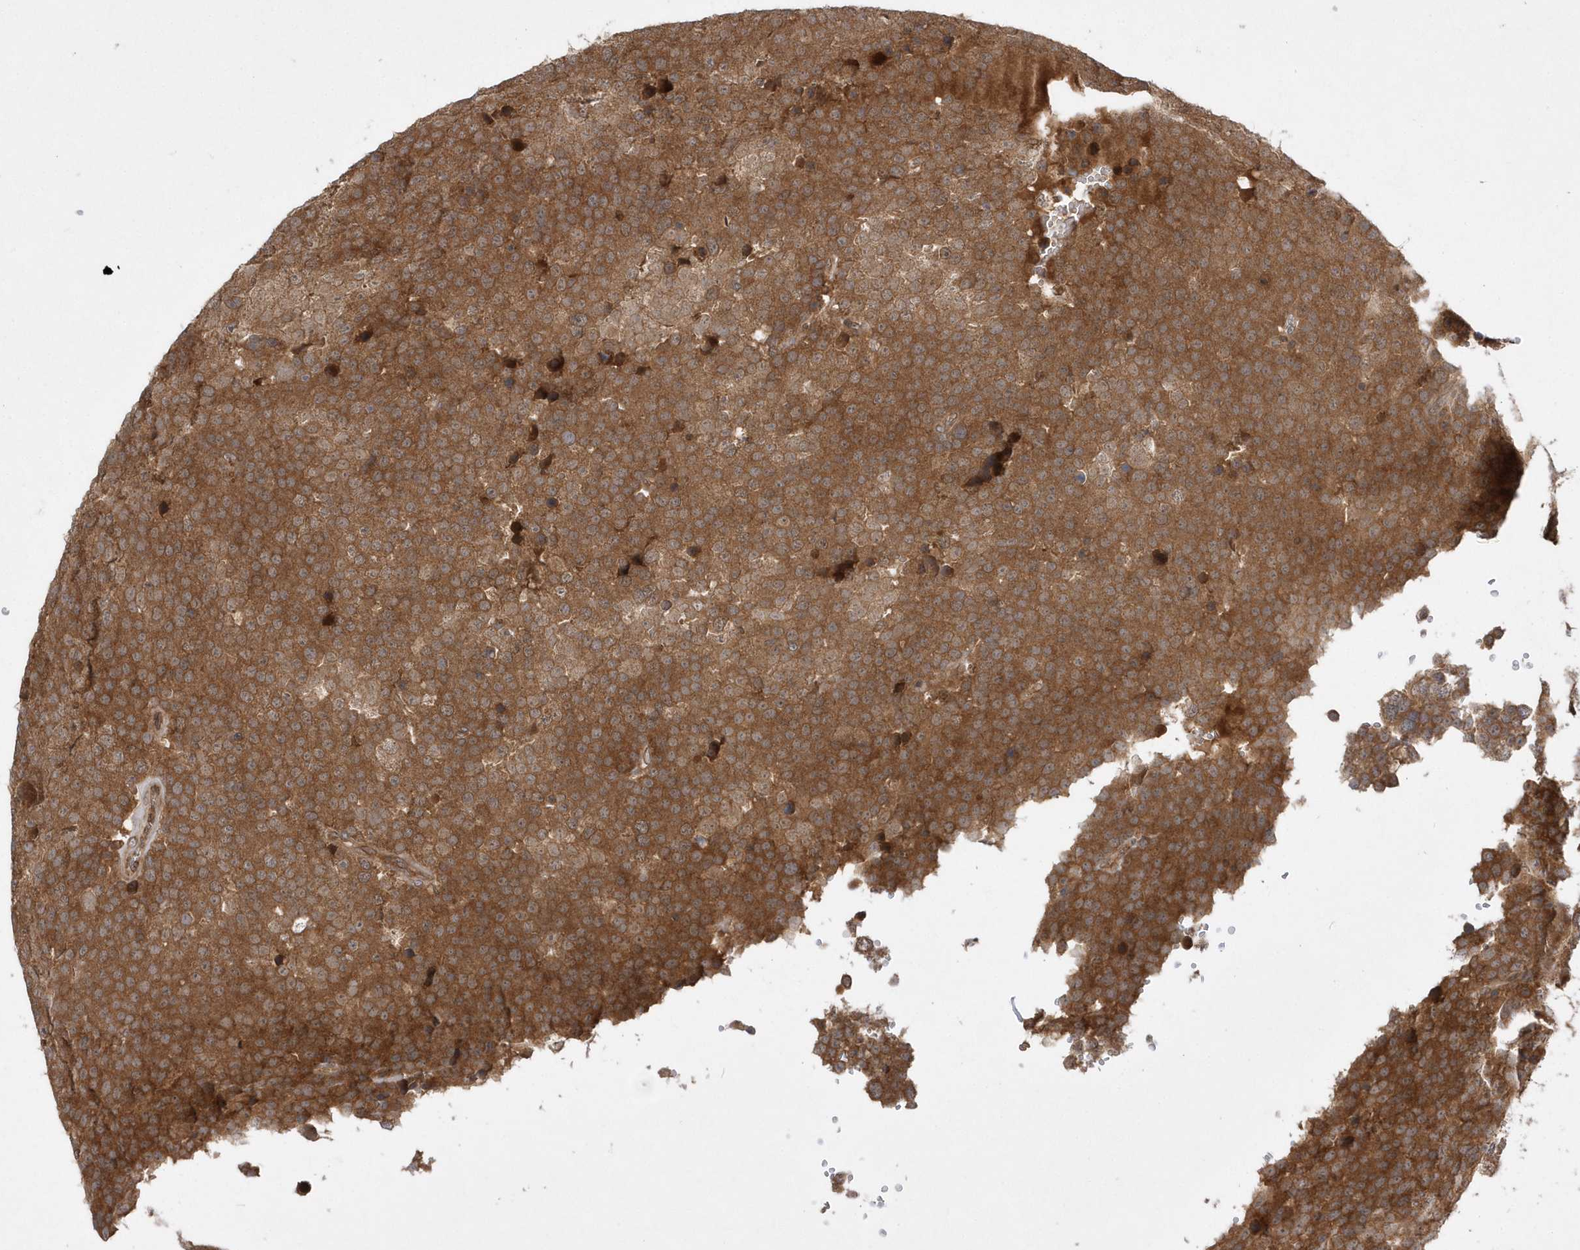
{"staining": {"intensity": "strong", "quantity": ">75%", "location": "cytoplasmic/membranous"}, "tissue": "testis cancer", "cell_type": "Tumor cells", "image_type": "cancer", "snomed": [{"axis": "morphology", "description": "Seminoma, NOS"}, {"axis": "topography", "description": "Testis"}], "caption": "This image demonstrates immunohistochemistry staining of testis seminoma, with high strong cytoplasmic/membranous positivity in approximately >75% of tumor cells.", "gene": "GFM2", "patient": {"sex": "male", "age": 71}}